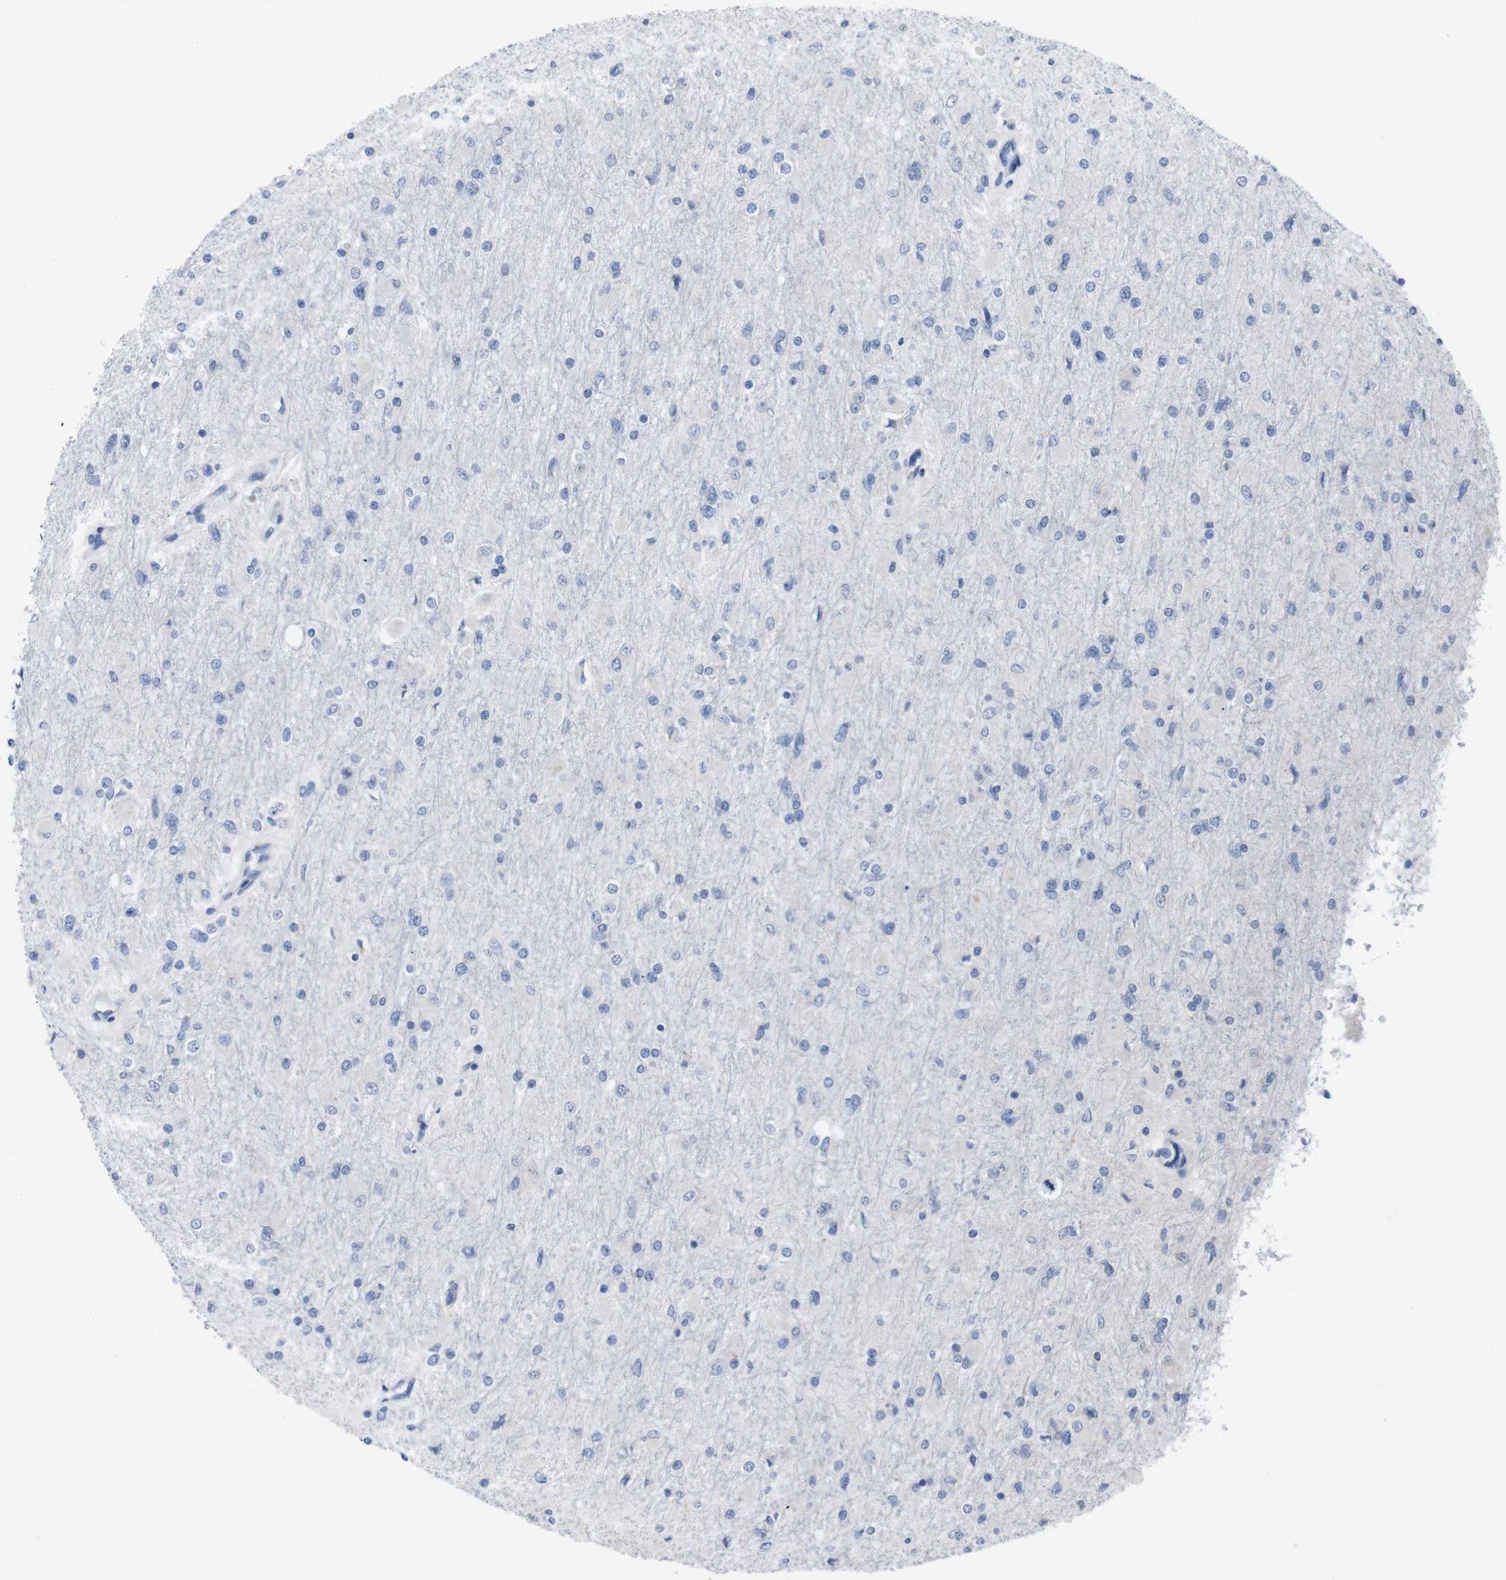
{"staining": {"intensity": "negative", "quantity": "none", "location": "none"}, "tissue": "glioma", "cell_type": "Tumor cells", "image_type": "cancer", "snomed": [{"axis": "morphology", "description": "Glioma, malignant, High grade"}, {"axis": "topography", "description": "Cerebral cortex"}], "caption": "Protein analysis of glioma exhibits no significant positivity in tumor cells. (DAB (3,3'-diaminobenzidine) immunohistochemistry (IHC), high magnification).", "gene": "IRF4", "patient": {"sex": "female", "age": 36}}